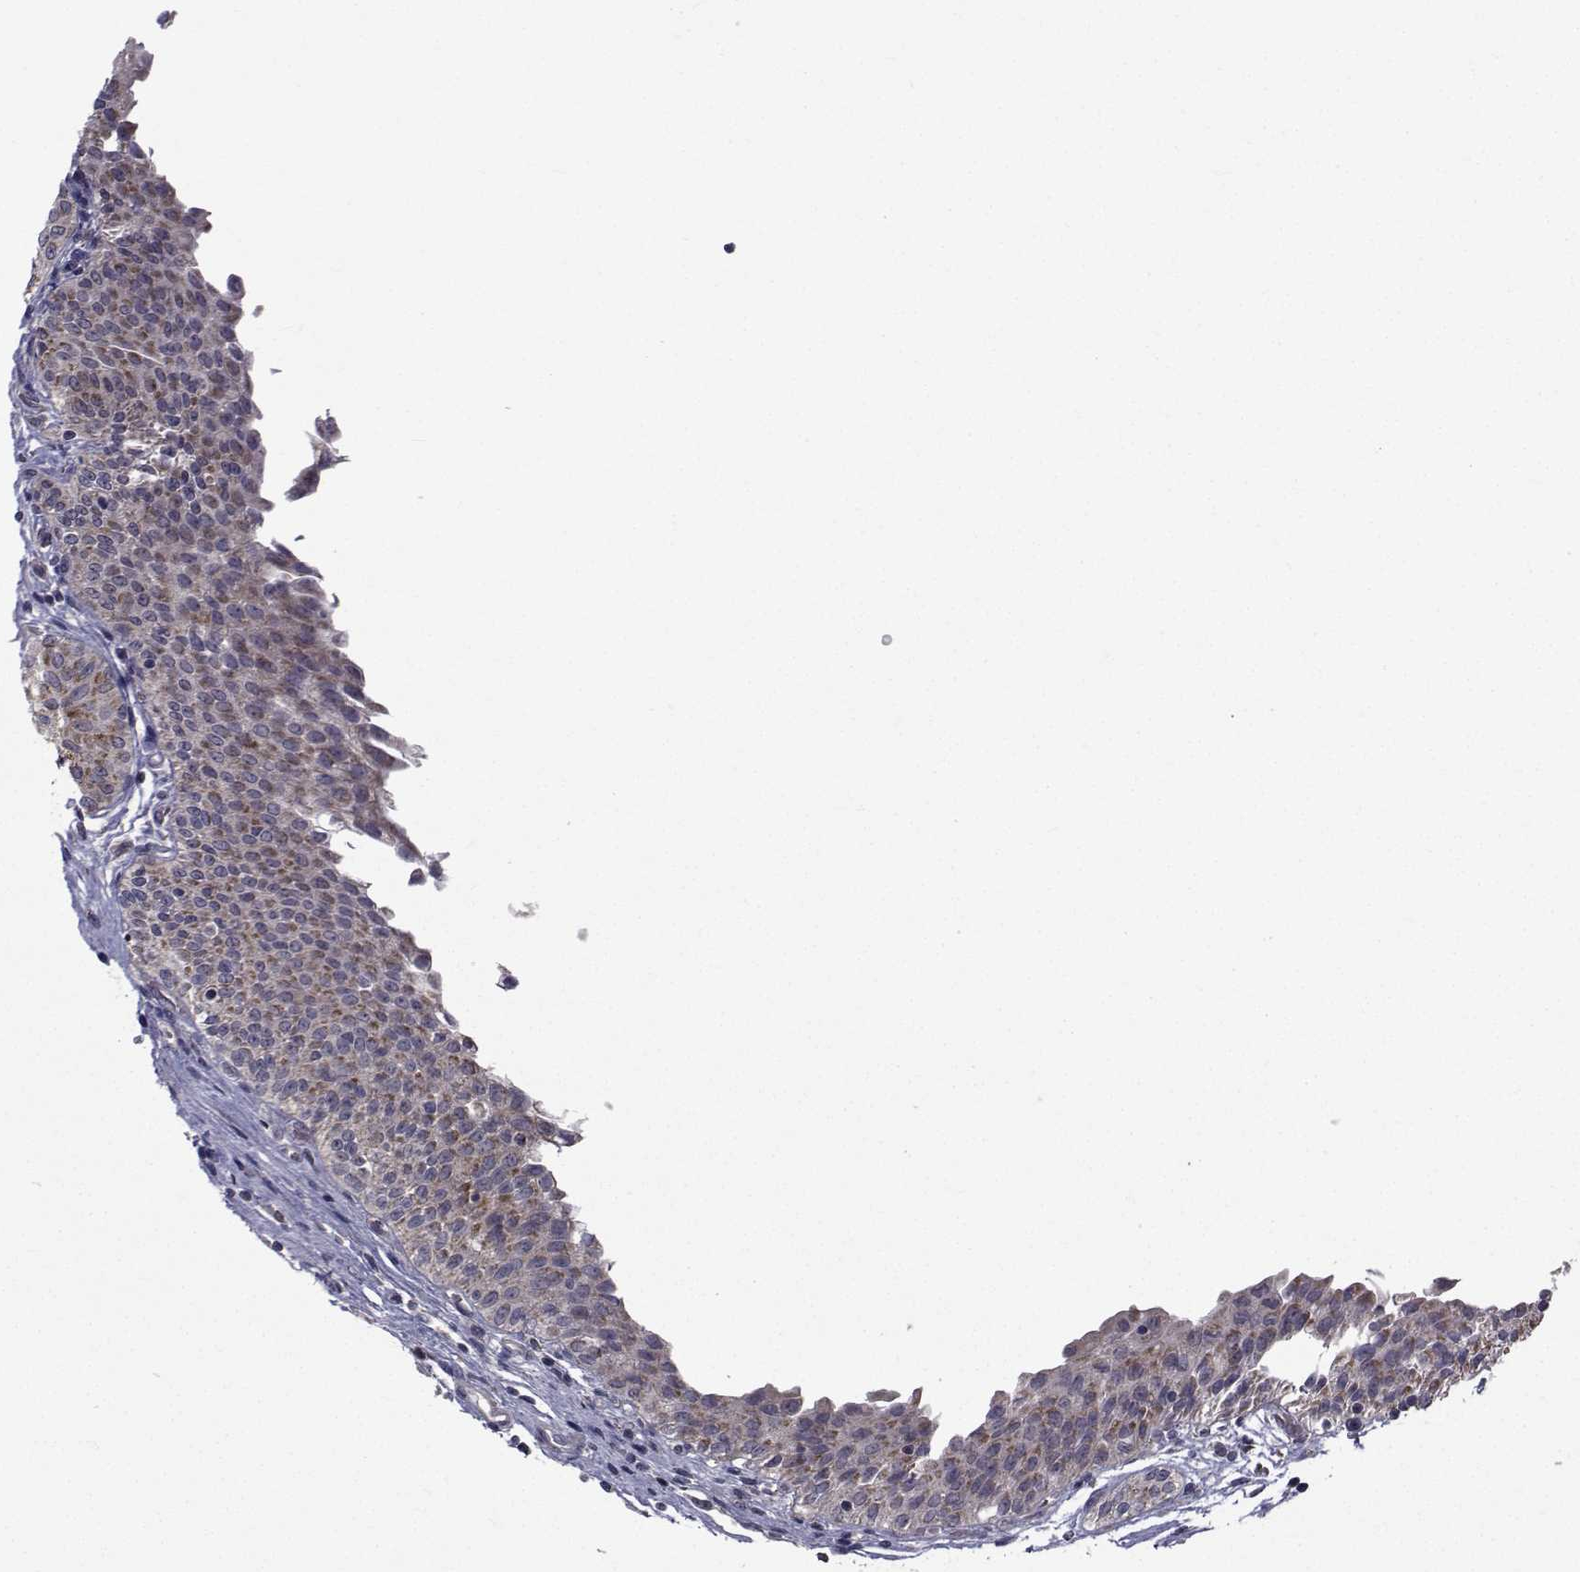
{"staining": {"intensity": "weak", "quantity": "25%-75%", "location": "cytoplasmic/membranous"}, "tissue": "urinary bladder", "cell_type": "Urothelial cells", "image_type": "normal", "snomed": [{"axis": "morphology", "description": "Normal tissue, NOS"}, {"axis": "topography", "description": "Urinary bladder"}], "caption": "Protein staining by immunohistochemistry (IHC) displays weak cytoplasmic/membranous positivity in about 25%-75% of urothelial cells in normal urinary bladder.", "gene": "FDXR", "patient": {"sex": "male", "age": 68}}